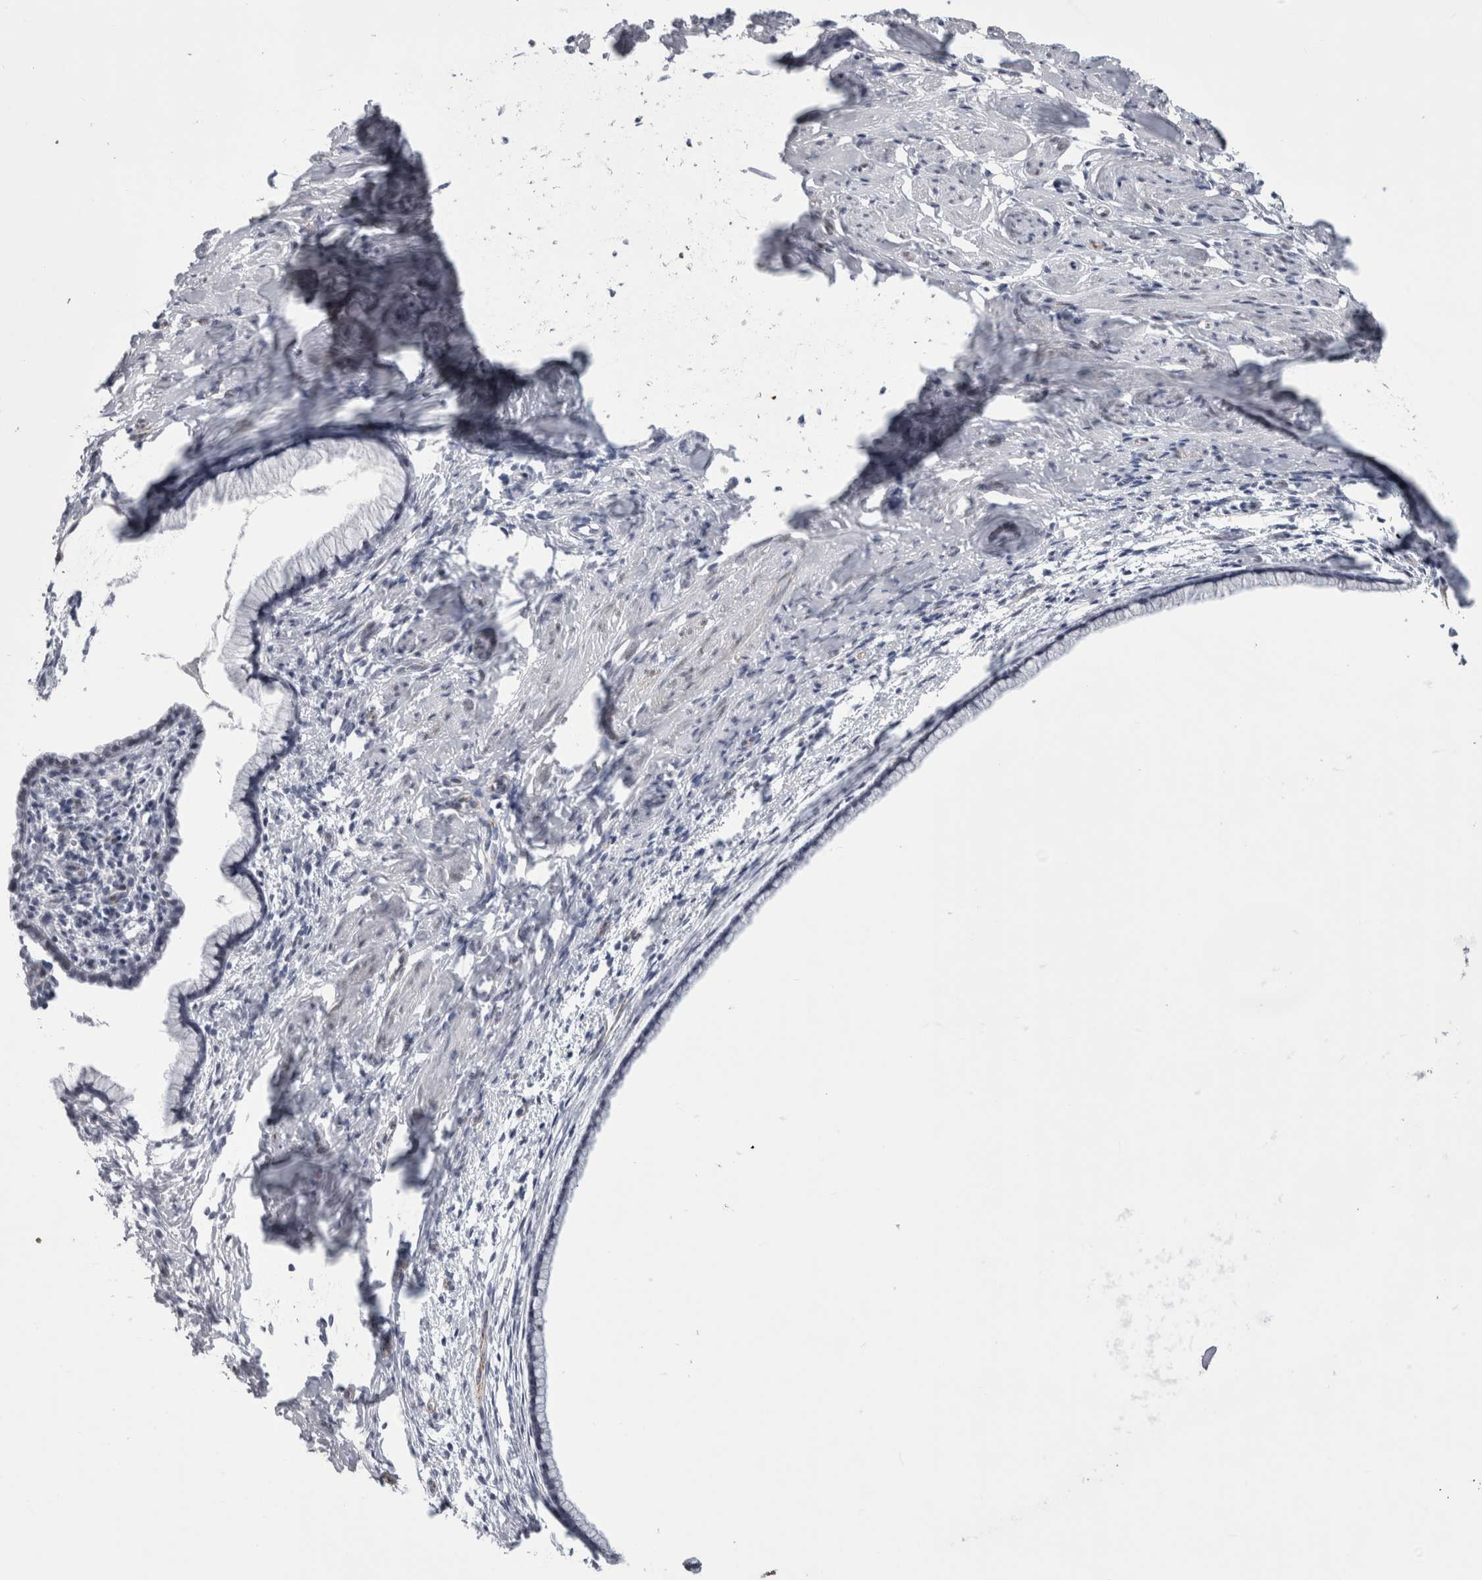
{"staining": {"intensity": "negative", "quantity": "none", "location": "none"}, "tissue": "cervix", "cell_type": "Glandular cells", "image_type": "normal", "snomed": [{"axis": "morphology", "description": "Normal tissue, NOS"}, {"axis": "topography", "description": "Cervix"}], "caption": "The immunohistochemistry (IHC) histopathology image has no significant positivity in glandular cells of cervix. (DAB (3,3'-diaminobenzidine) IHC with hematoxylin counter stain).", "gene": "ACOT7", "patient": {"sex": "female", "age": 75}}